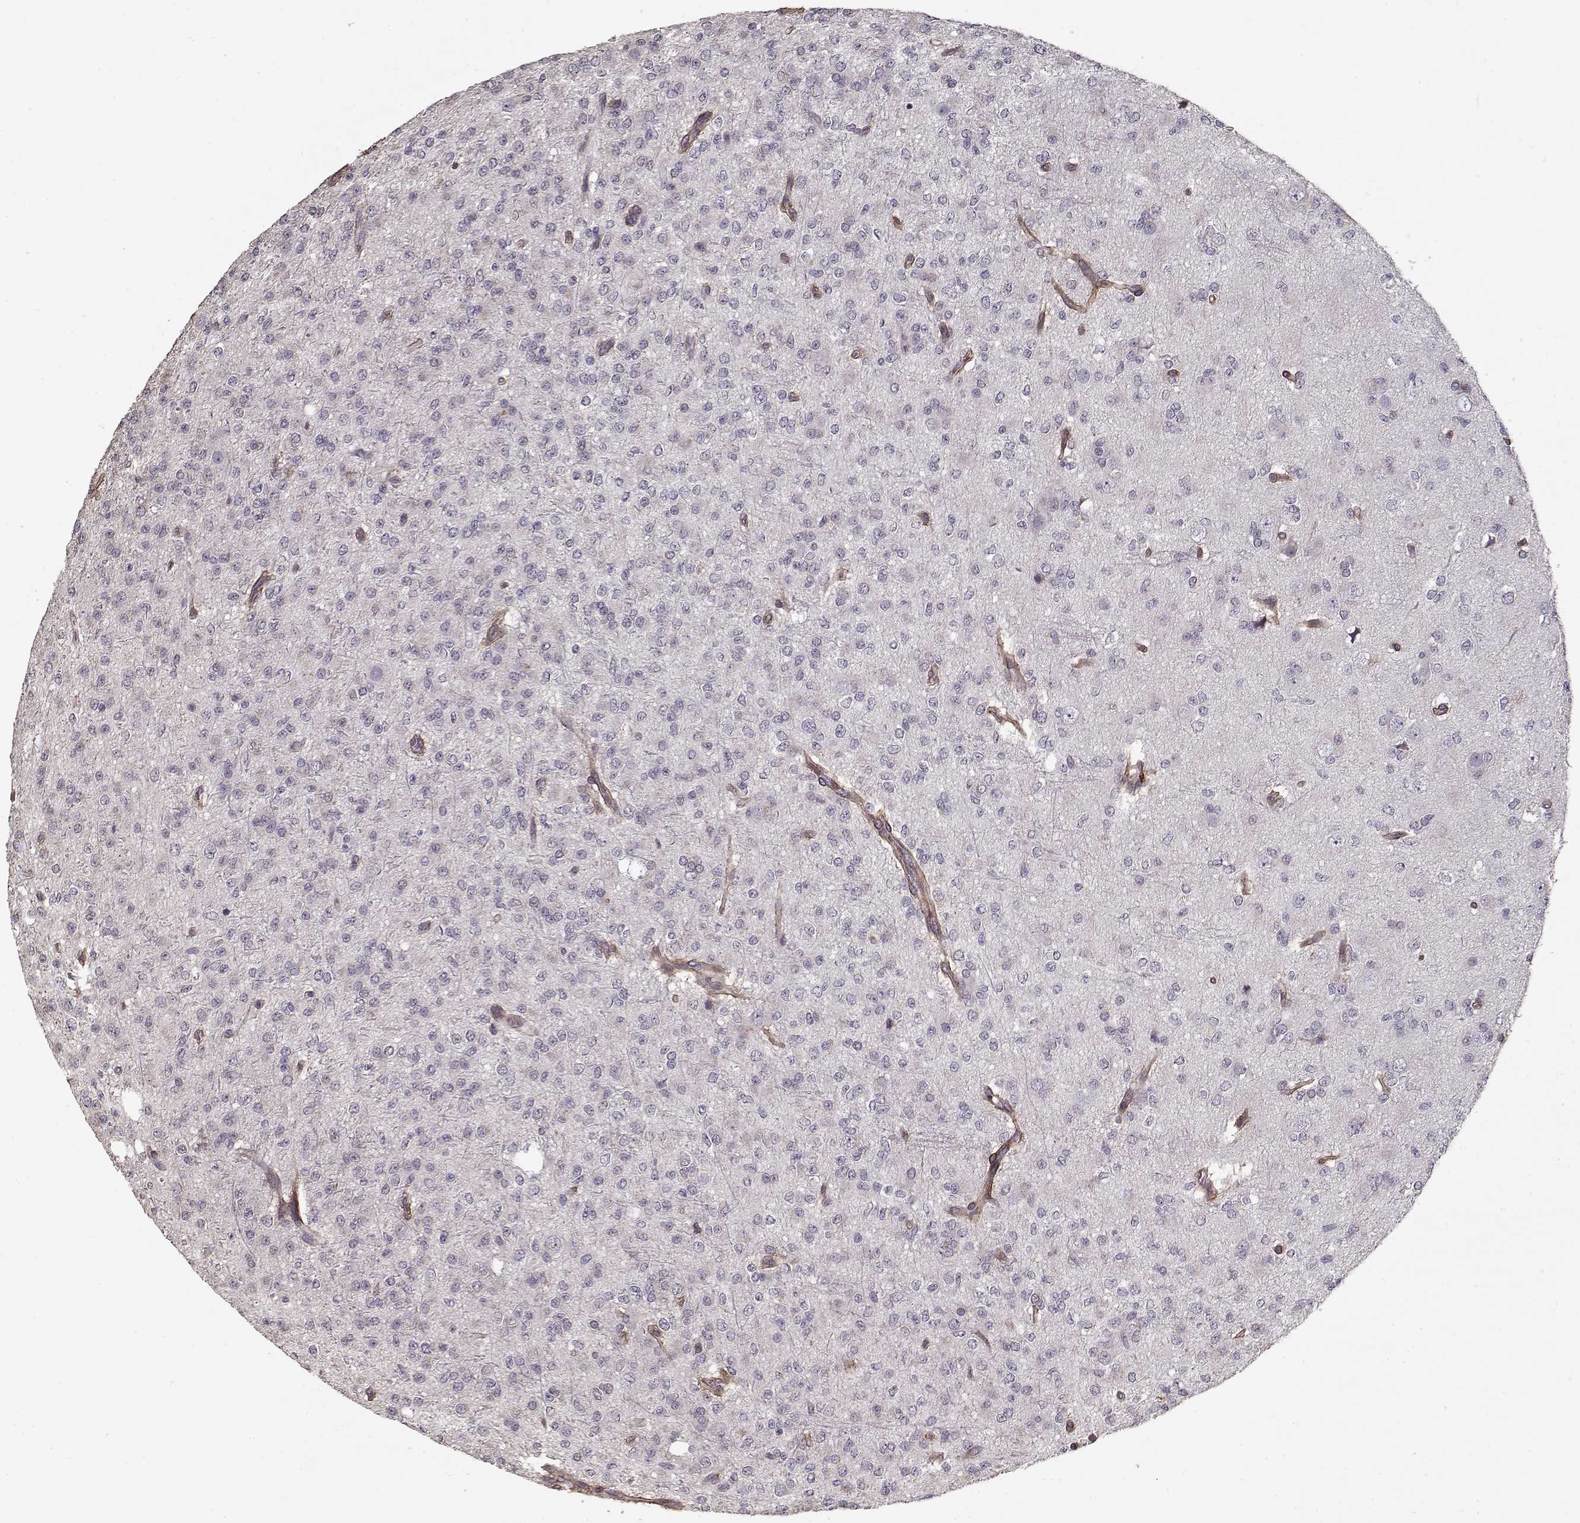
{"staining": {"intensity": "negative", "quantity": "none", "location": "none"}, "tissue": "glioma", "cell_type": "Tumor cells", "image_type": "cancer", "snomed": [{"axis": "morphology", "description": "Glioma, malignant, Low grade"}, {"axis": "topography", "description": "Brain"}], "caption": "High magnification brightfield microscopy of malignant glioma (low-grade) stained with DAB (3,3'-diaminobenzidine) (brown) and counterstained with hematoxylin (blue): tumor cells show no significant staining.", "gene": "LAMA2", "patient": {"sex": "male", "age": 27}}